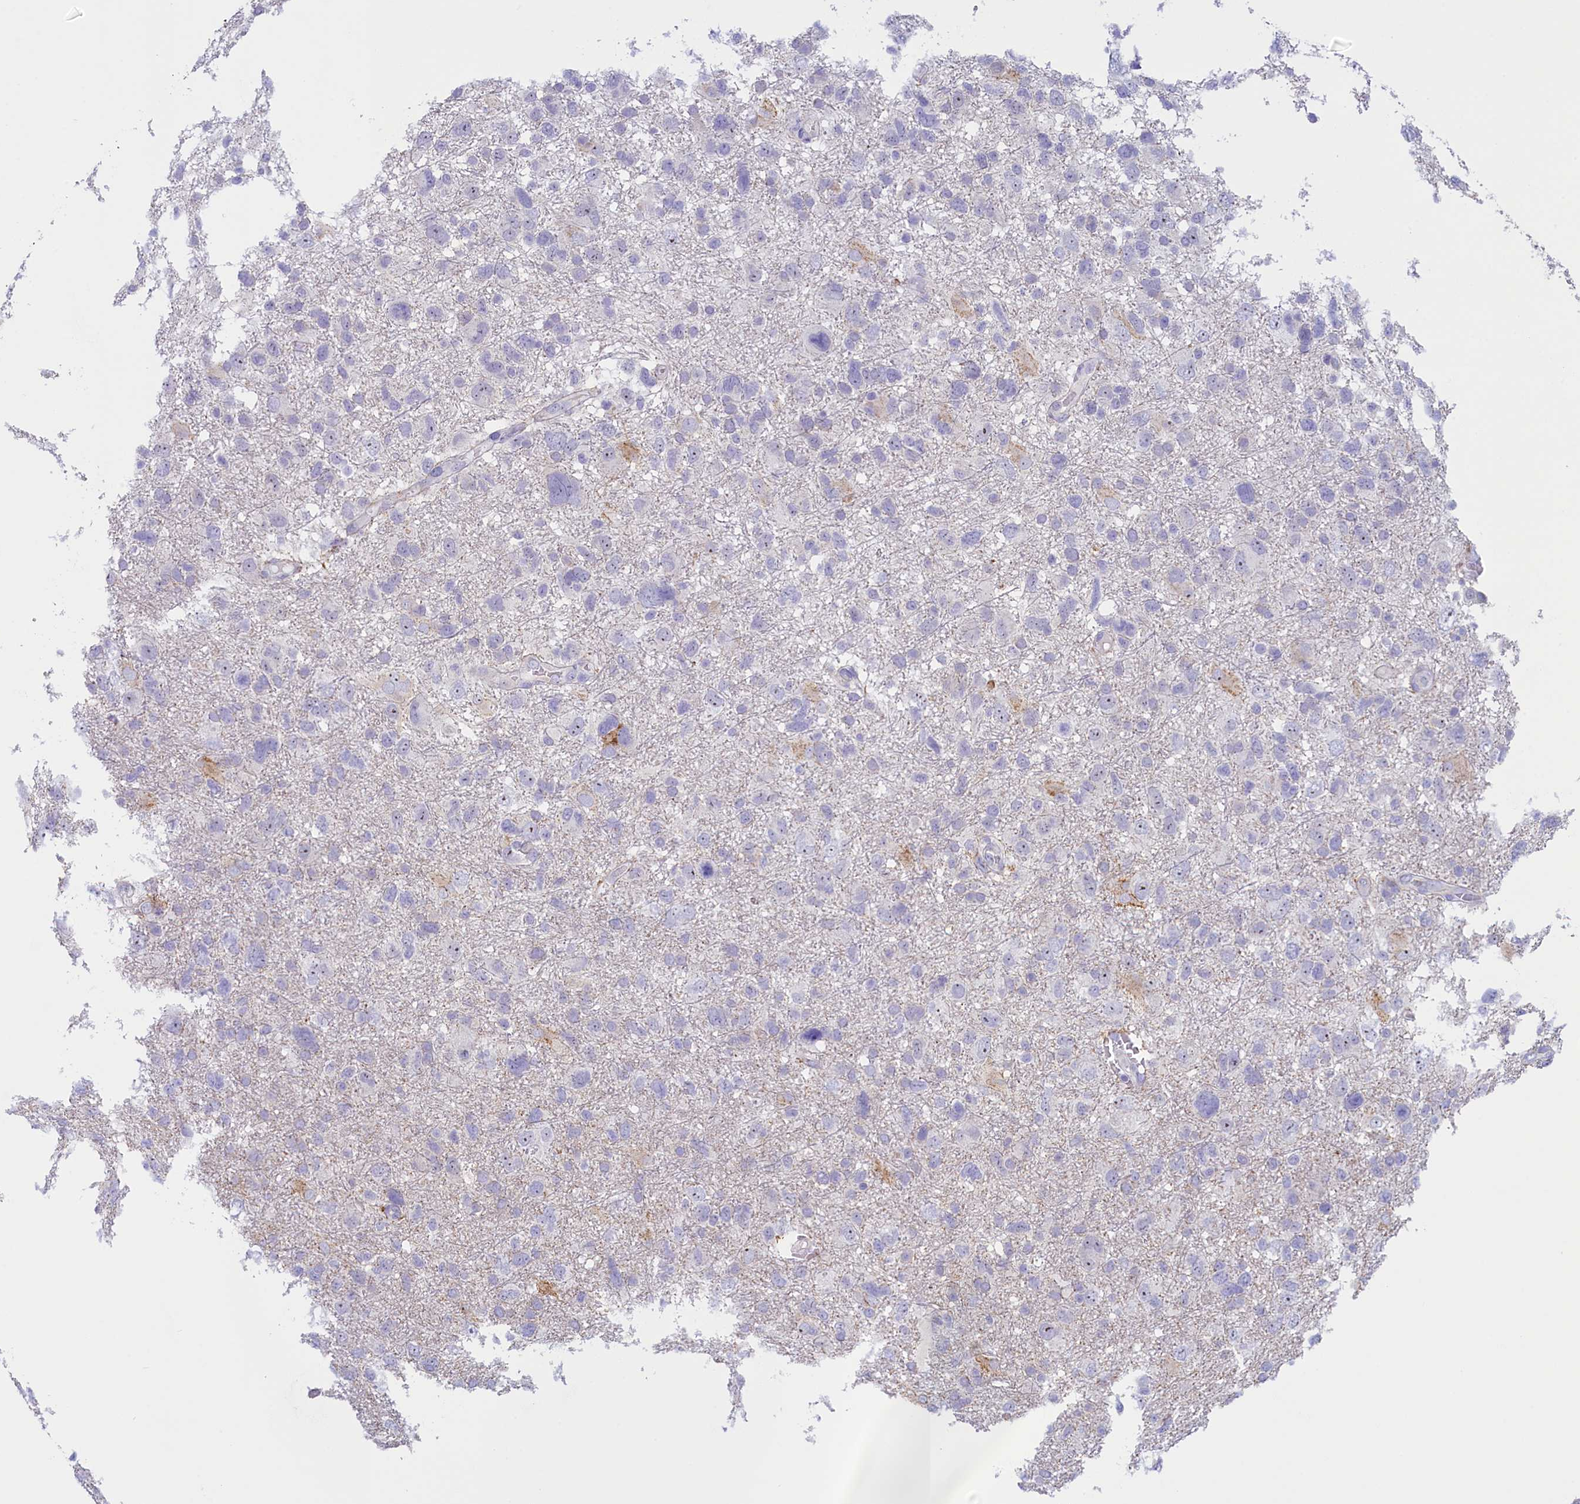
{"staining": {"intensity": "negative", "quantity": "none", "location": "none"}, "tissue": "glioma", "cell_type": "Tumor cells", "image_type": "cancer", "snomed": [{"axis": "morphology", "description": "Glioma, malignant, High grade"}, {"axis": "topography", "description": "Brain"}], "caption": "Immunohistochemistry (IHC) of malignant glioma (high-grade) shows no expression in tumor cells.", "gene": "RTTN", "patient": {"sex": "male", "age": 61}}